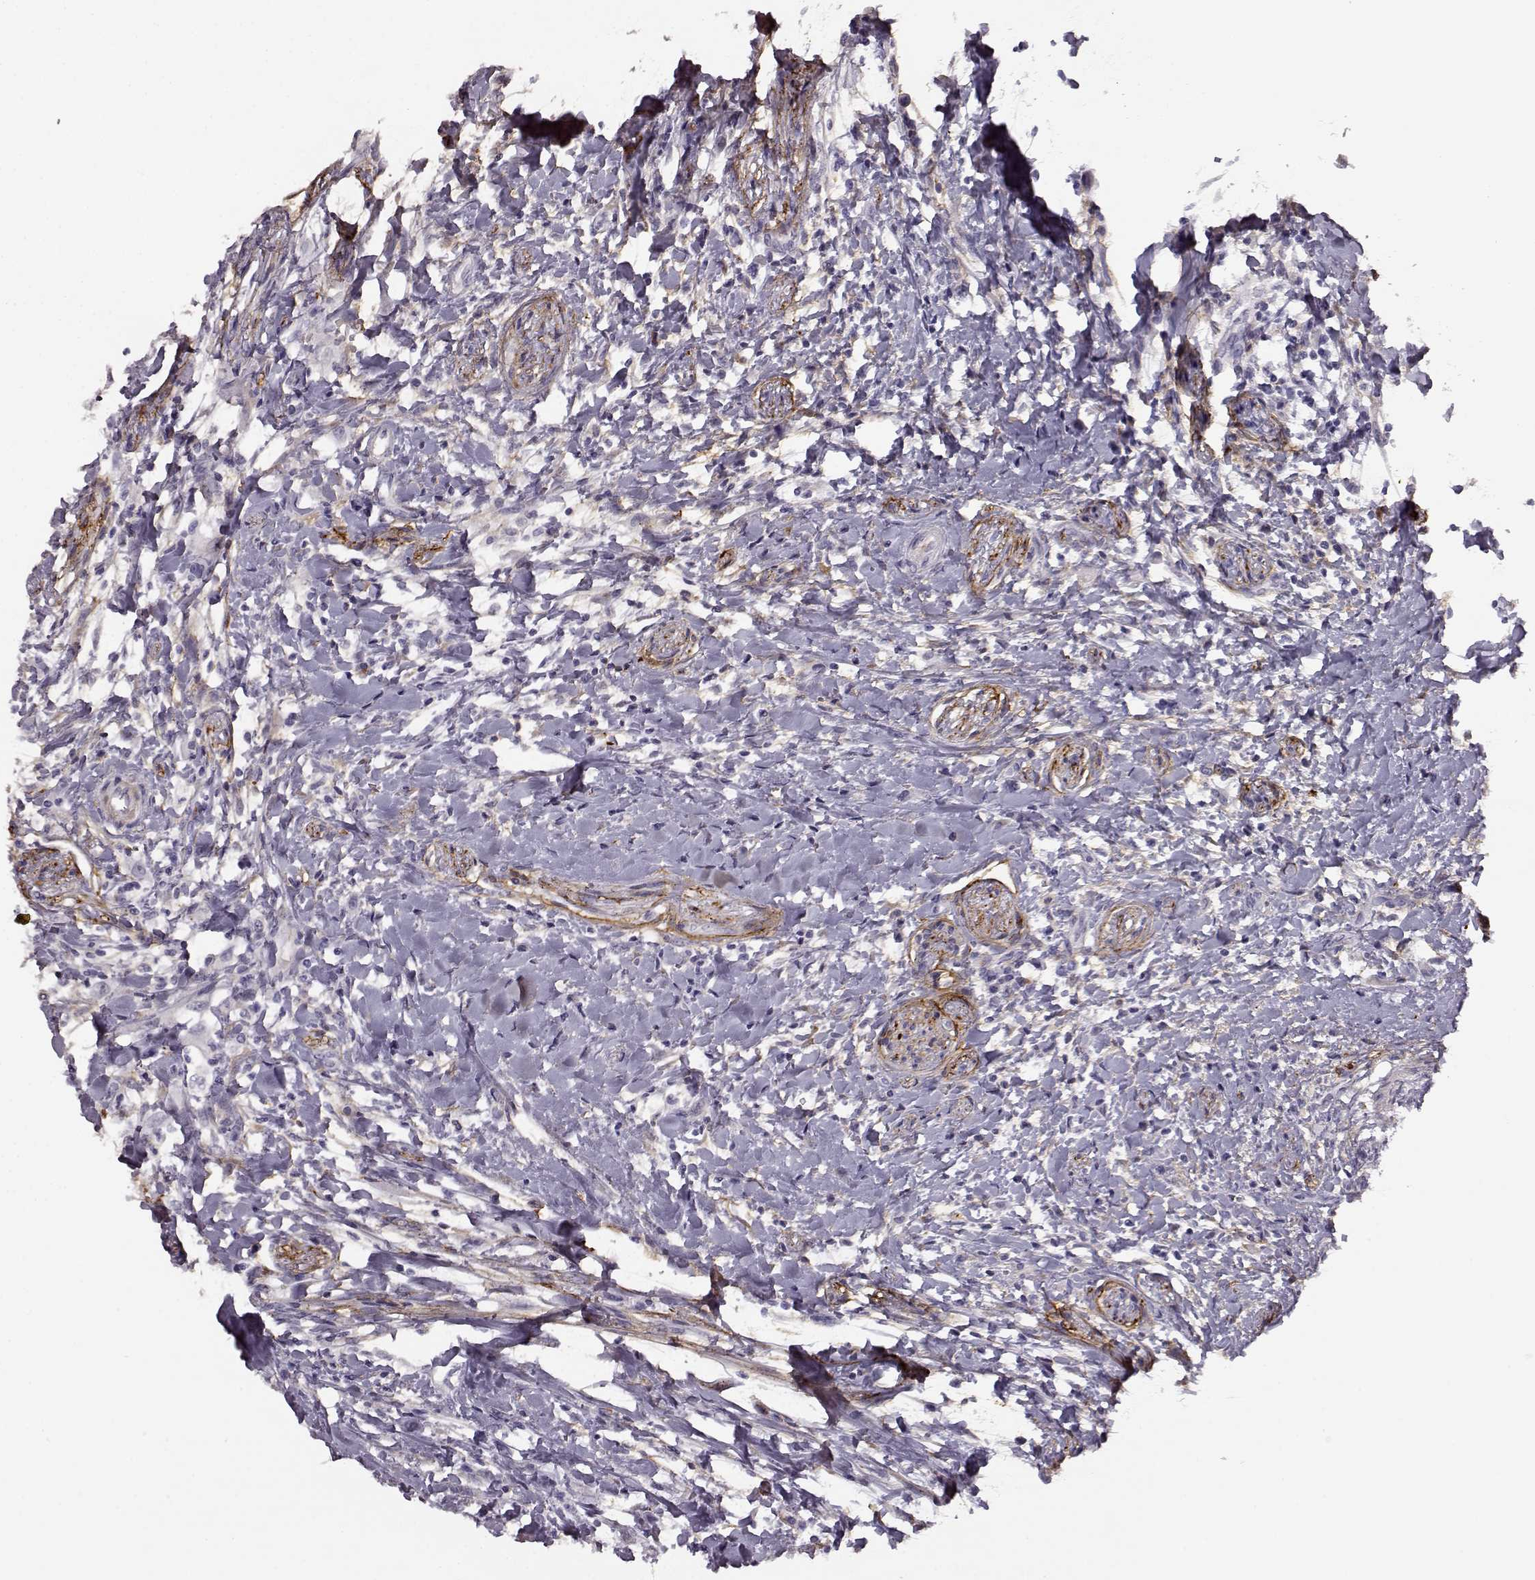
{"staining": {"intensity": "negative", "quantity": "none", "location": "none"}, "tissue": "head and neck cancer", "cell_type": "Tumor cells", "image_type": "cancer", "snomed": [{"axis": "morphology", "description": "Squamous cell carcinoma, NOS"}, {"axis": "morphology", "description": "Squamous cell carcinoma, metastatic, NOS"}, {"axis": "topography", "description": "Oral tissue"}, {"axis": "topography", "description": "Head-Neck"}], "caption": "Histopathology image shows no significant protein positivity in tumor cells of head and neck metastatic squamous cell carcinoma.", "gene": "TRIM69", "patient": {"sex": "female", "age": 85}}